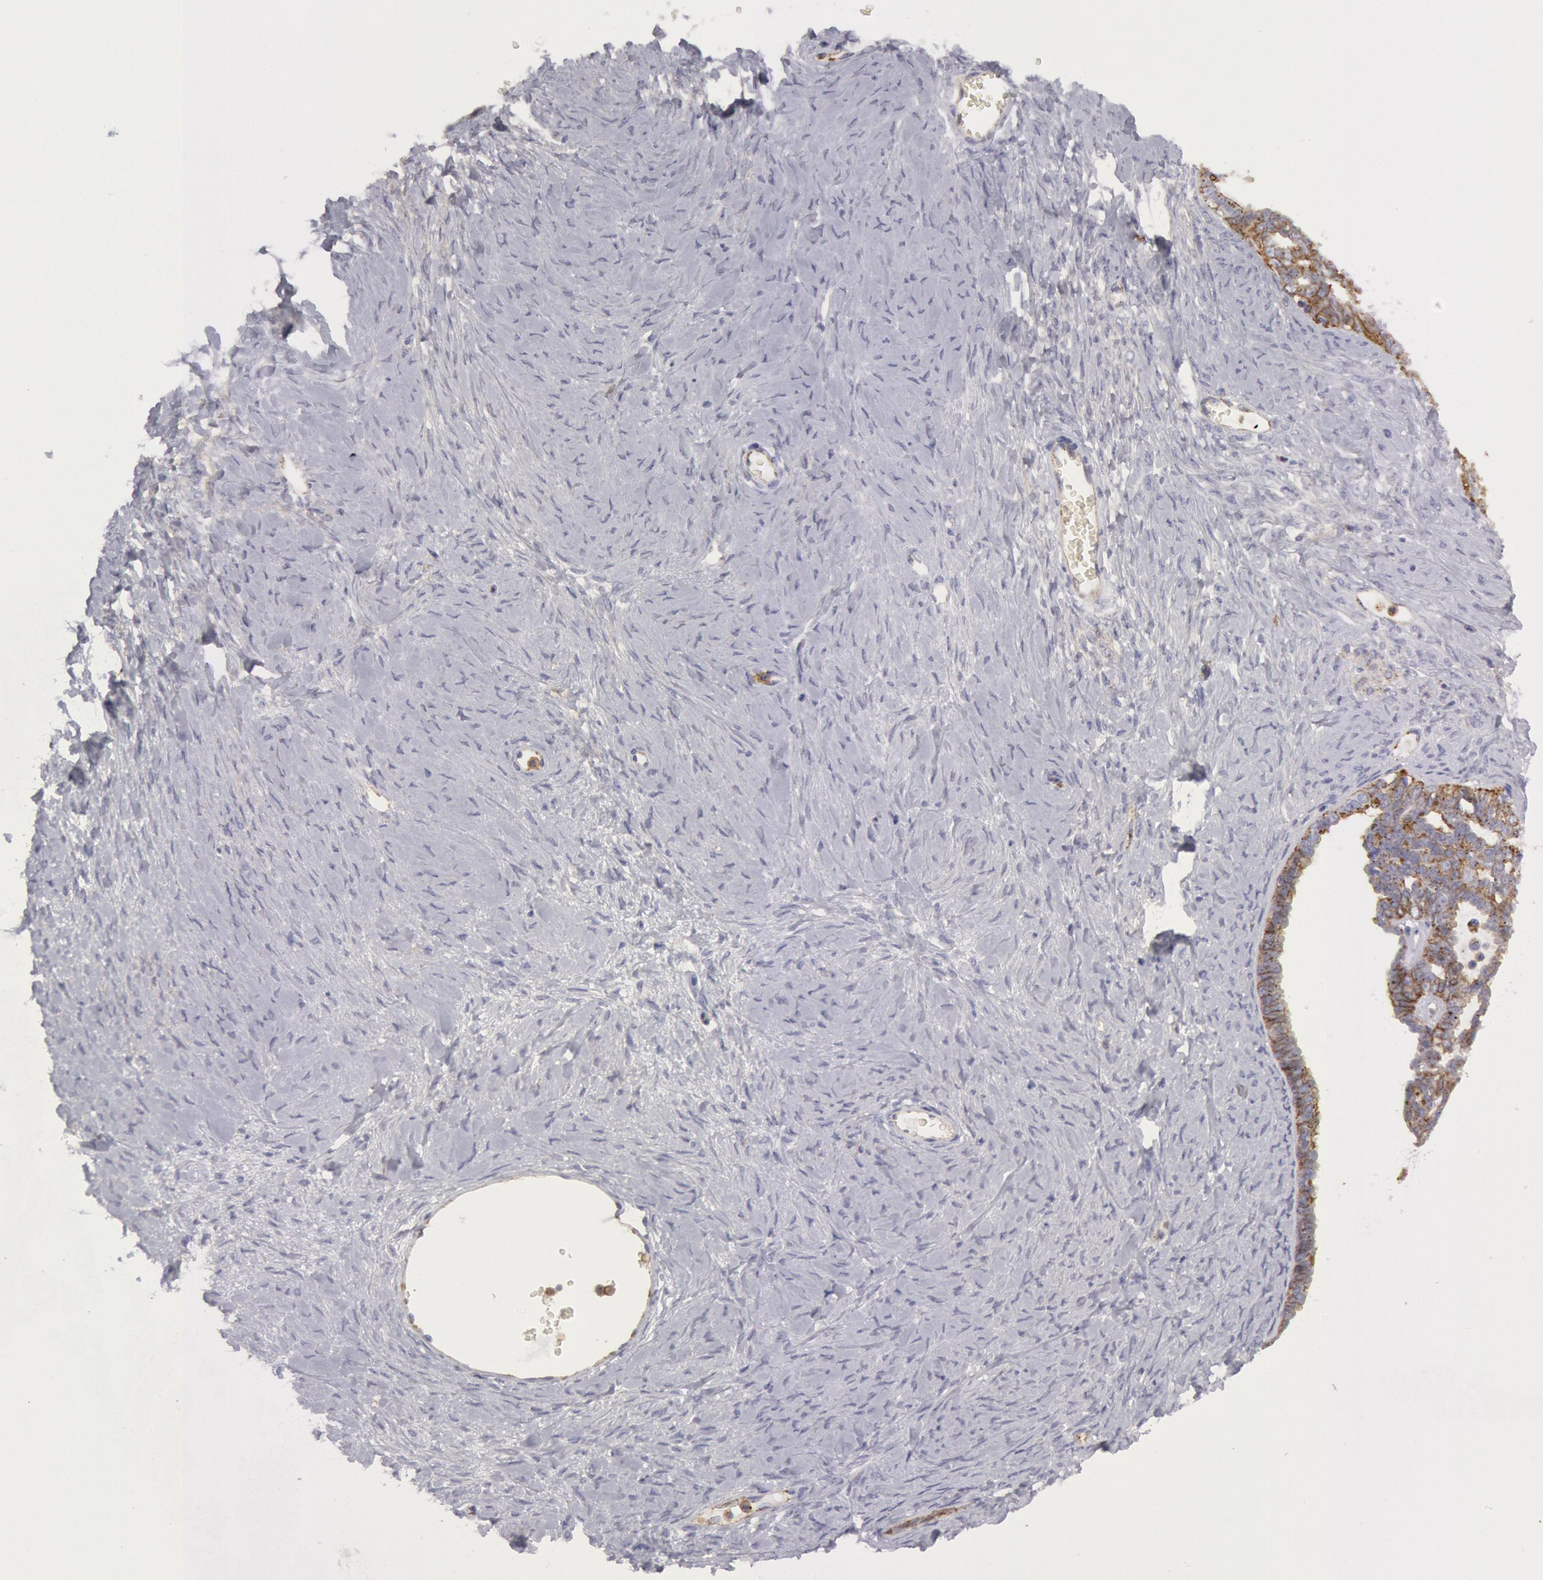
{"staining": {"intensity": "weak", "quantity": "25%-75%", "location": "cytoplasmic/membranous"}, "tissue": "ovarian cancer", "cell_type": "Tumor cells", "image_type": "cancer", "snomed": [{"axis": "morphology", "description": "Cystadenocarcinoma, serous, NOS"}, {"axis": "topography", "description": "Ovary"}], "caption": "A photomicrograph showing weak cytoplasmic/membranous expression in about 25%-75% of tumor cells in serous cystadenocarcinoma (ovarian), as visualized by brown immunohistochemical staining.", "gene": "FLOT1", "patient": {"sex": "female", "age": 71}}